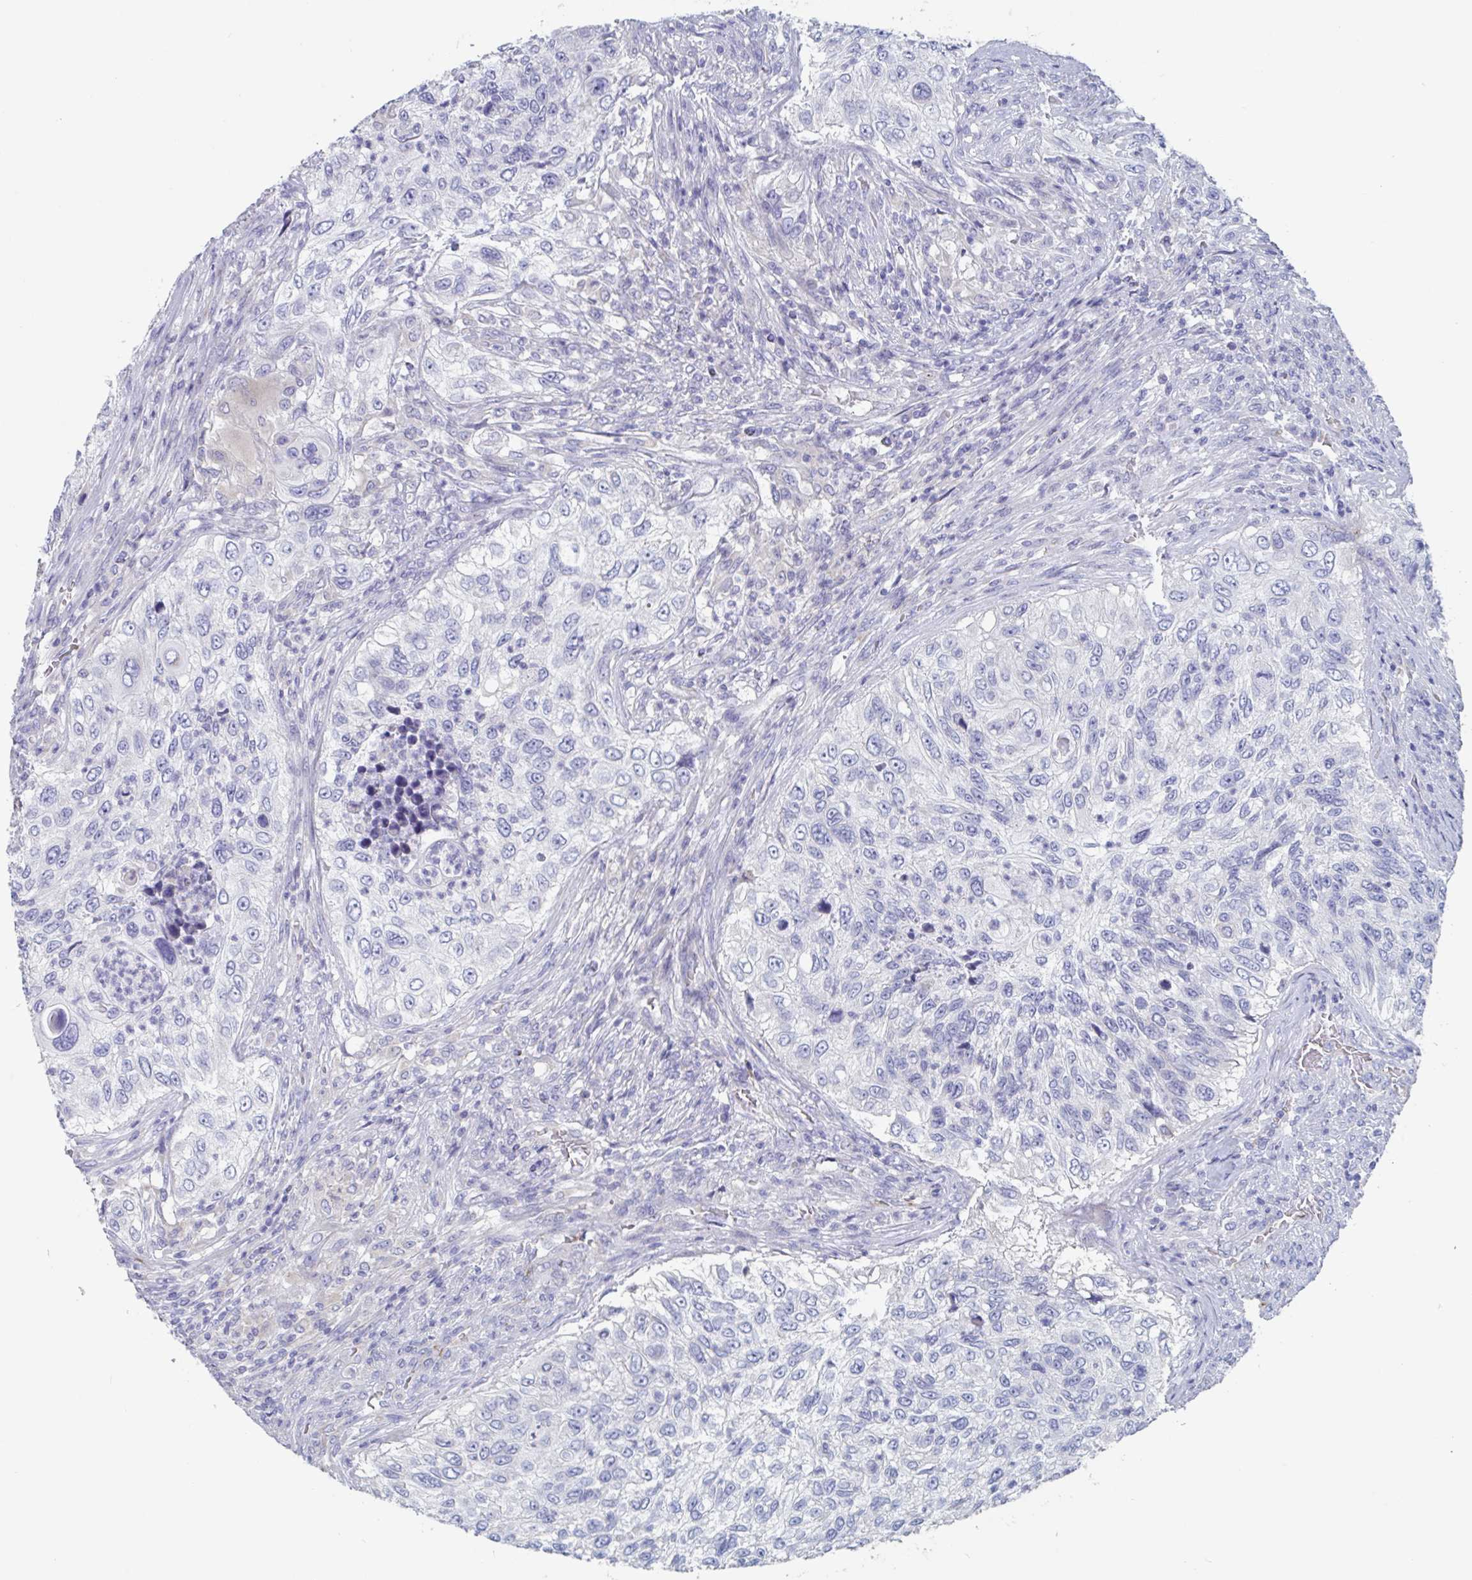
{"staining": {"intensity": "negative", "quantity": "none", "location": "none"}, "tissue": "urothelial cancer", "cell_type": "Tumor cells", "image_type": "cancer", "snomed": [{"axis": "morphology", "description": "Urothelial carcinoma, High grade"}, {"axis": "topography", "description": "Urinary bladder"}], "caption": "Urothelial cancer was stained to show a protein in brown. There is no significant positivity in tumor cells.", "gene": "ABHD16A", "patient": {"sex": "female", "age": 60}}